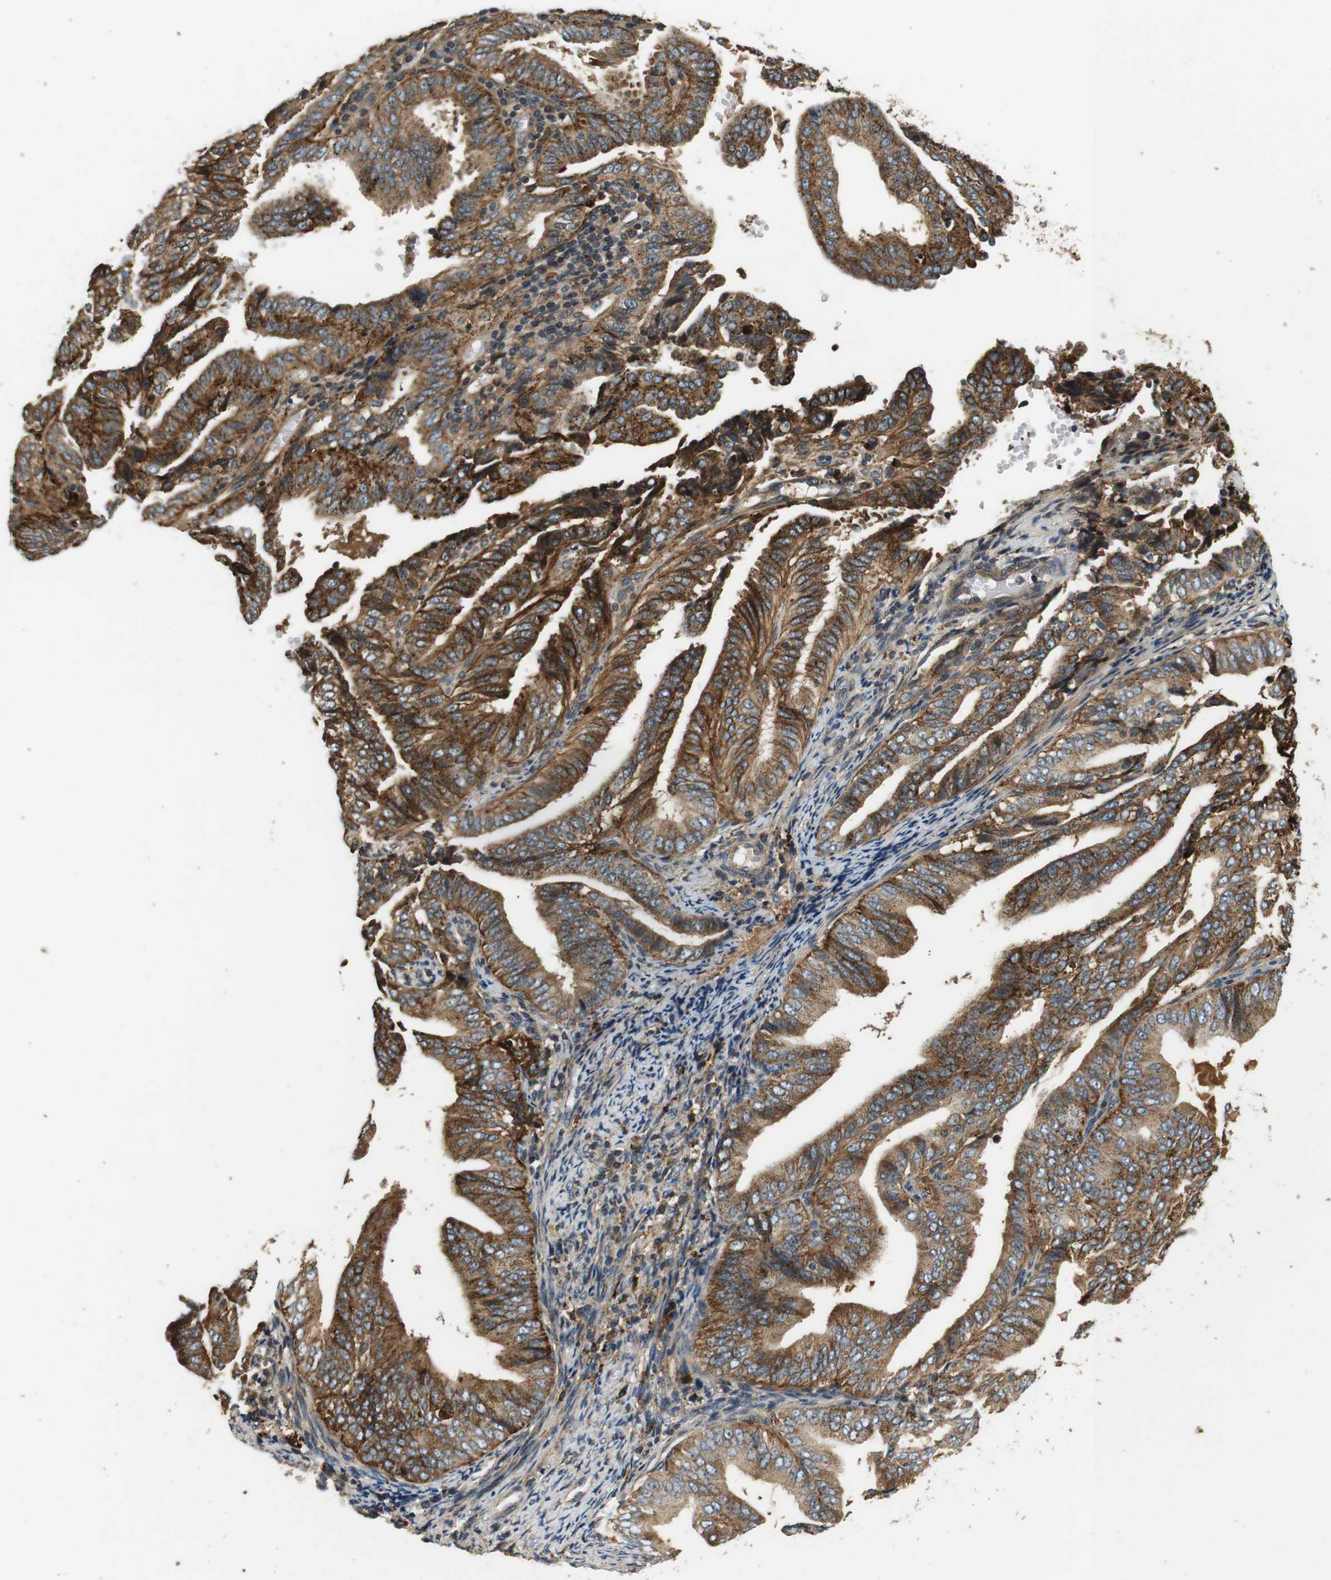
{"staining": {"intensity": "moderate", "quantity": ">75%", "location": "cytoplasmic/membranous"}, "tissue": "endometrial cancer", "cell_type": "Tumor cells", "image_type": "cancer", "snomed": [{"axis": "morphology", "description": "Adenocarcinoma, NOS"}, {"axis": "topography", "description": "Endometrium"}], "caption": "High-power microscopy captured an IHC photomicrograph of endometrial cancer, revealing moderate cytoplasmic/membranous expression in approximately >75% of tumor cells. (Stains: DAB in brown, nuclei in blue, Microscopy: brightfield microscopy at high magnification).", "gene": "TXNRD1", "patient": {"sex": "female", "age": 58}}